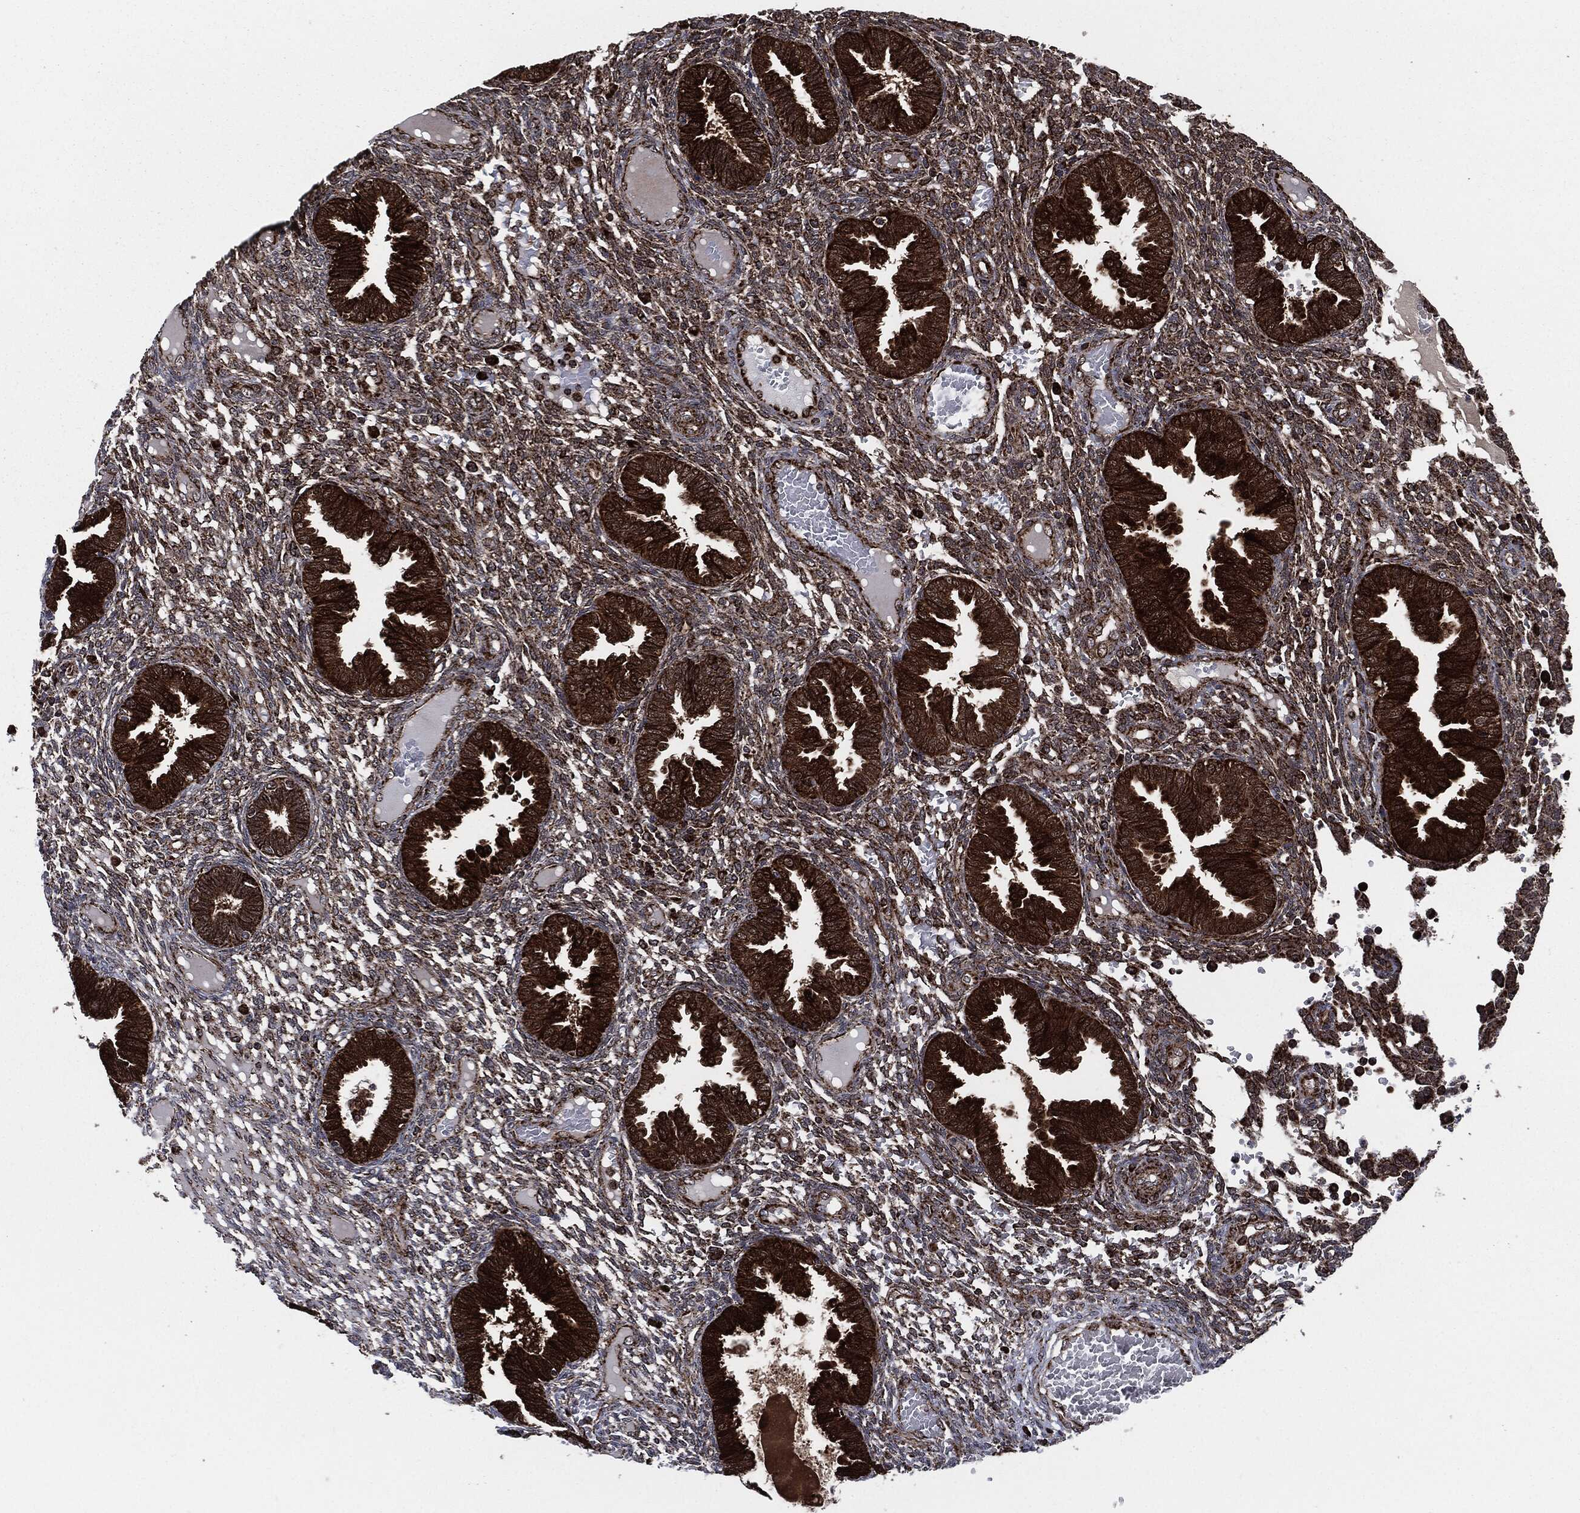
{"staining": {"intensity": "moderate", "quantity": "25%-75%", "location": "cytoplasmic/membranous"}, "tissue": "endometrium", "cell_type": "Cells in endometrial stroma", "image_type": "normal", "snomed": [{"axis": "morphology", "description": "Normal tissue, NOS"}, {"axis": "topography", "description": "Endometrium"}], "caption": "The image shows a brown stain indicating the presence of a protein in the cytoplasmic/membranous of cells in endometrial stroma in endometrium.", "gene": "FH", "patient": {"sex": "female", "age": 42}}